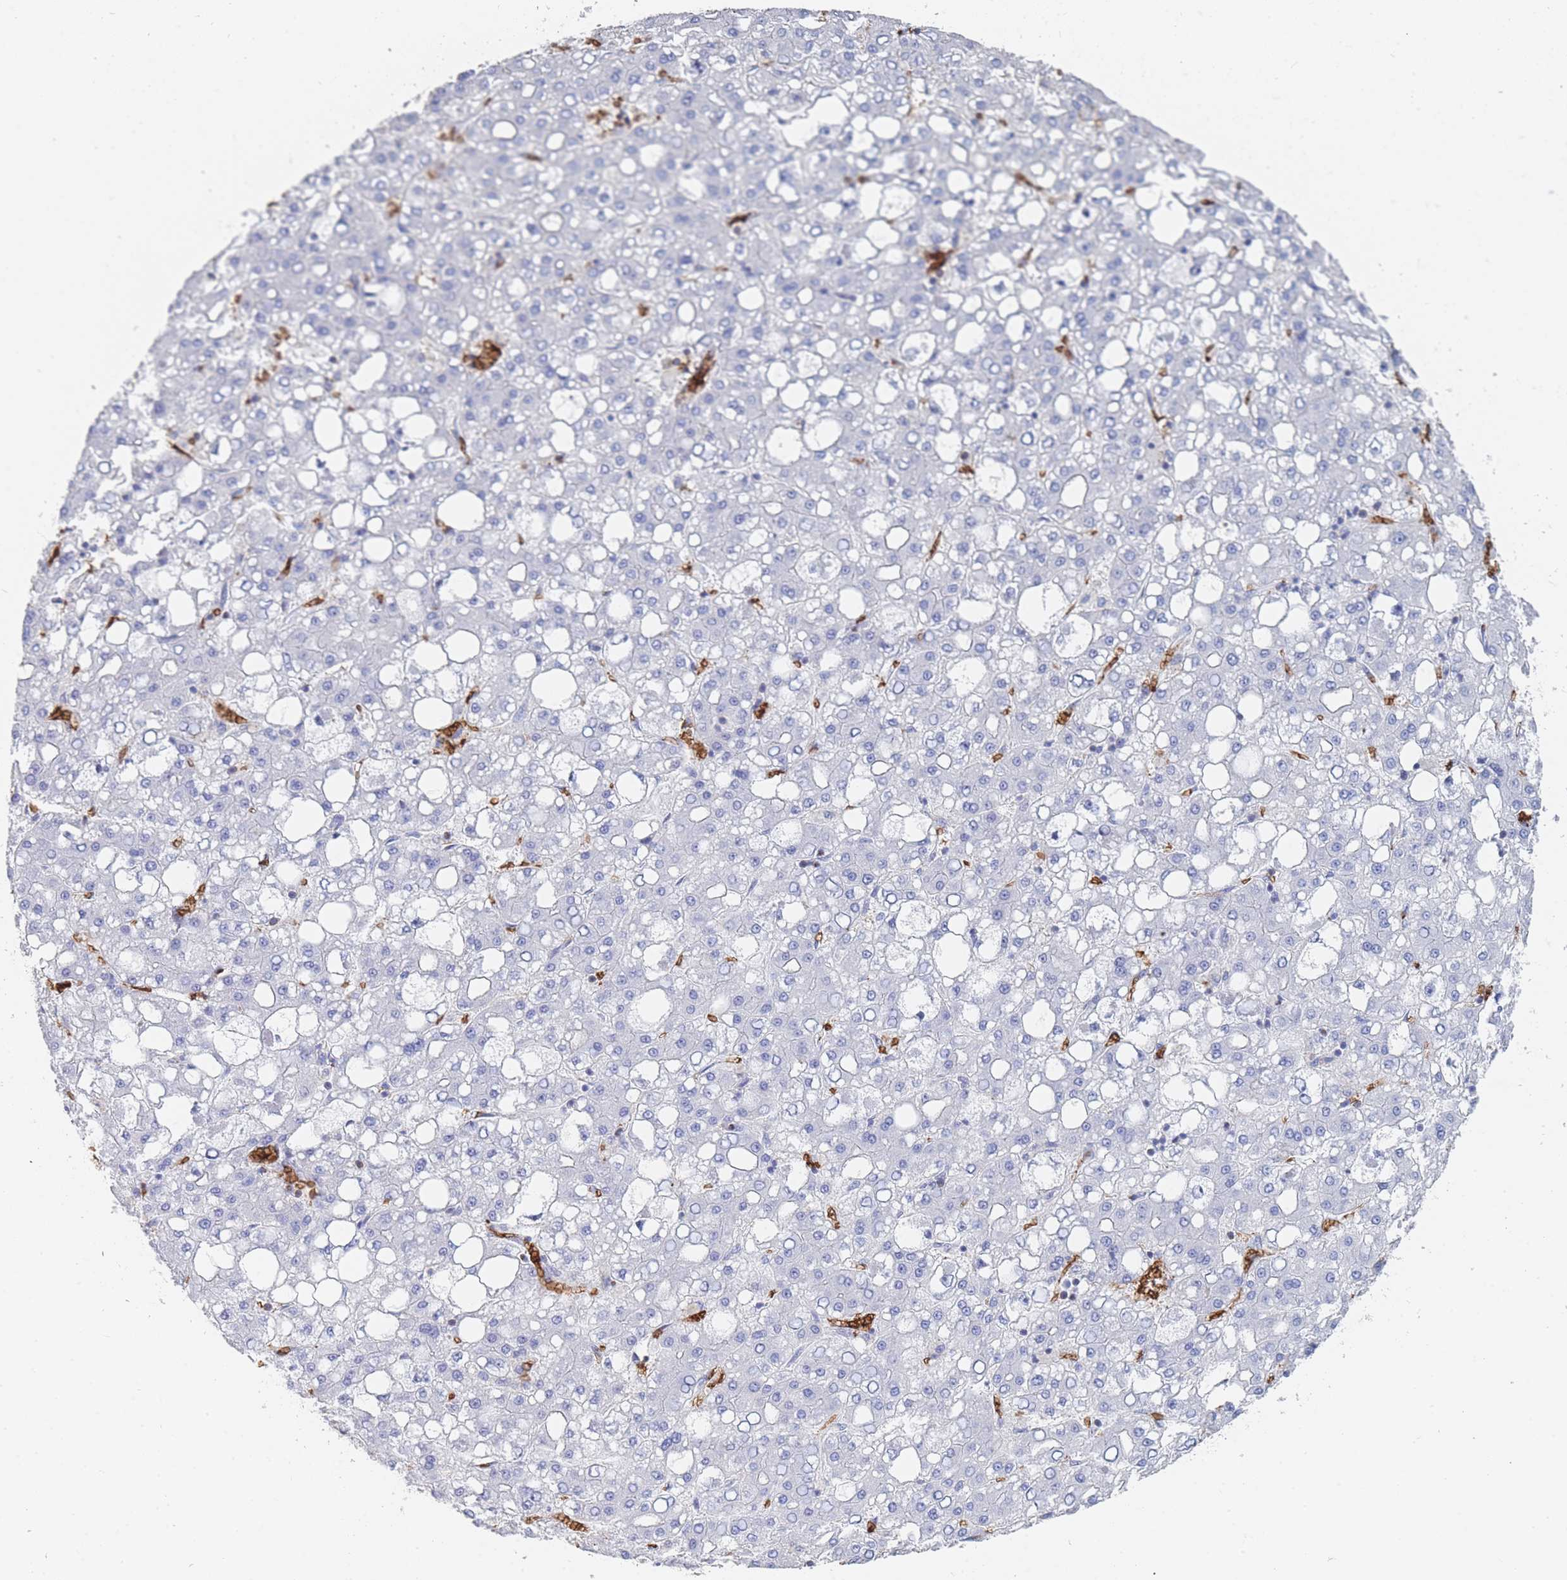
{"staining": {"intensity": "negative", "quantity": "none", "location": "none"}, "tissue": "liver cancer", "cell_type": "Tumor cells", "image_type": "cancer", "snomed": [{"axis": "morphology", "description": "Carcinoma, Hepatocellular, NOS"}, {"axis": "topography", "description": "Liver"}], "caption": "This photomicrograph is of liver cancer (hepatocellular carcinoma) stained with IHC to label a protein in brown with the nuclei are counter-stained blue. There is no positivity in tumor cells.", "gene": "SLC2A1", "patient": {"sex": "male", "age": 65}}